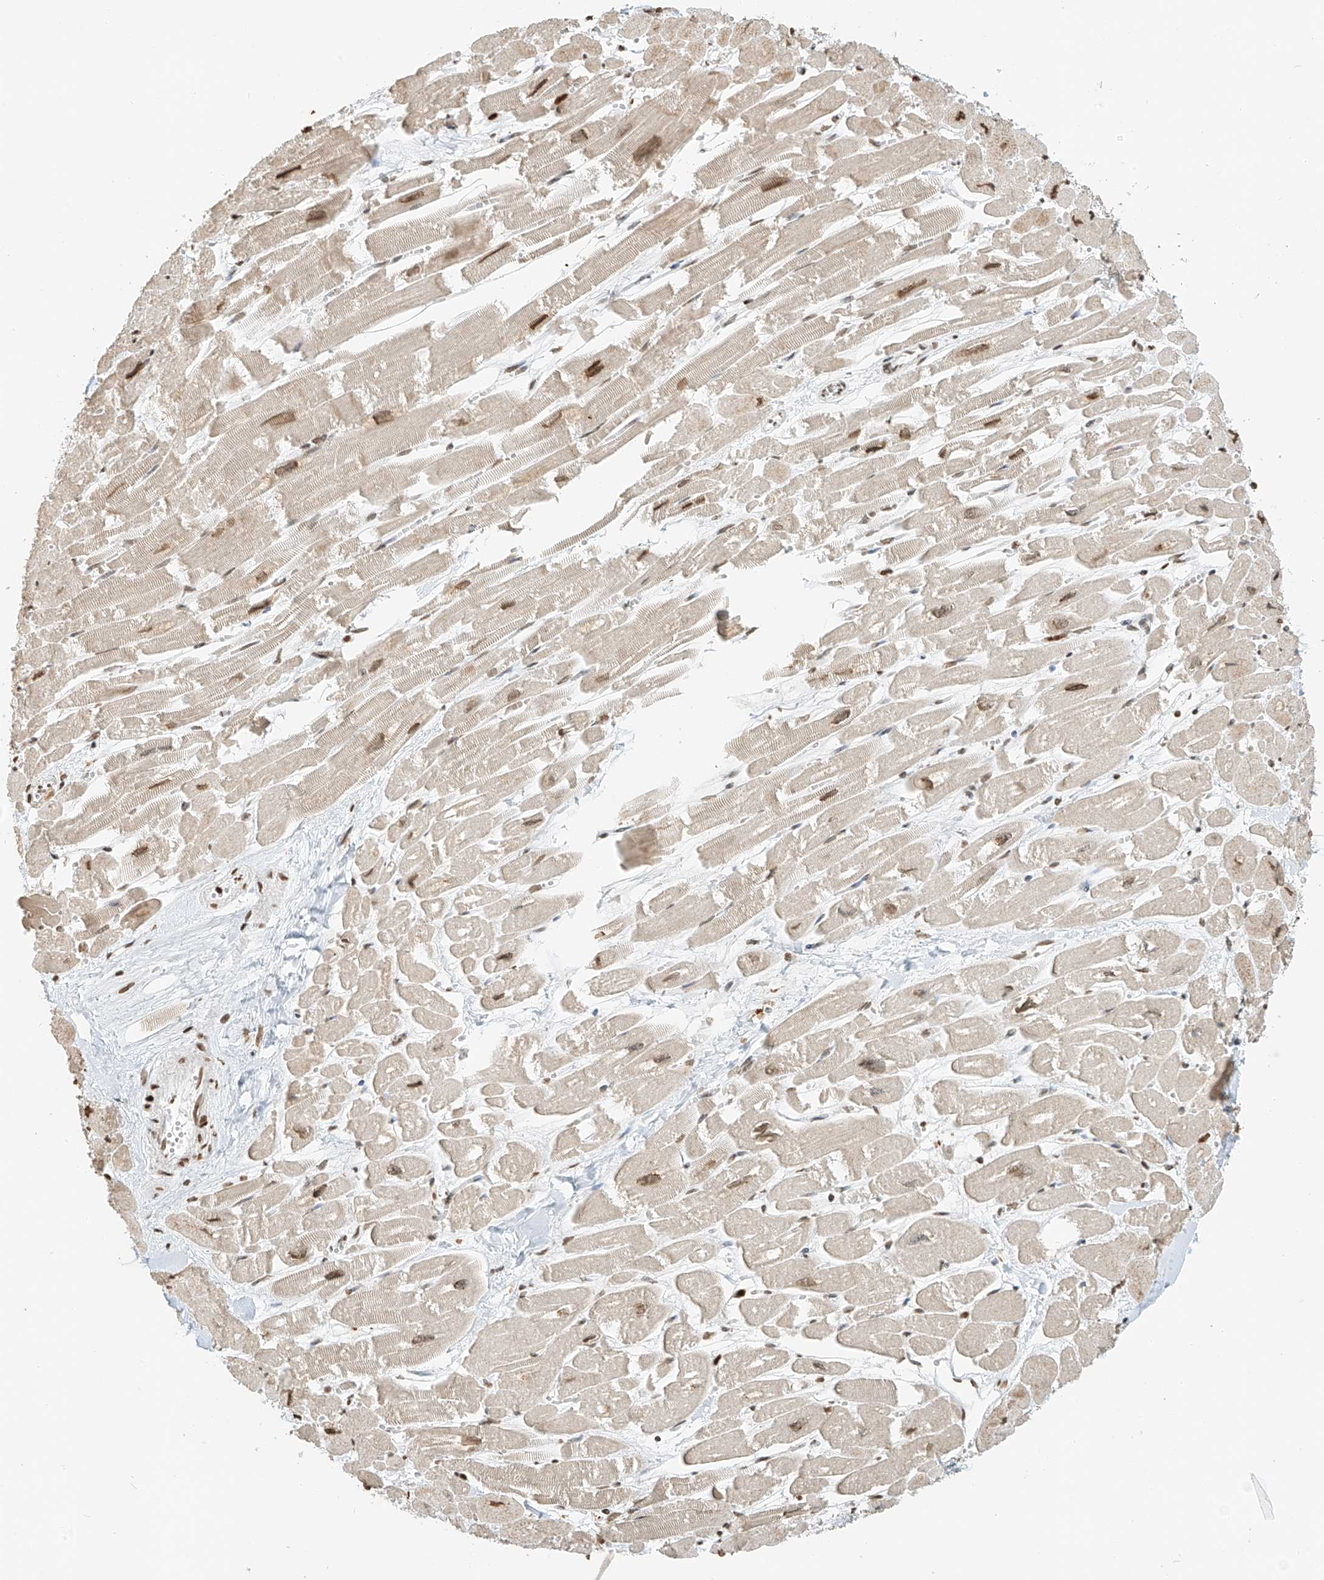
{"staining": {"intensity": "moderate", "quantity": ">75%", "location": "nuclear"}, "tissue": "heart muscle", "cell_type": "Cardiomyocytes", "image_type": "normal", "snomed": [{"axis": "morphology", "description": "Normal tissue, NOS"}, {"axis": "topography", "description": "Heart"}], "caption": "About >75% of cardiomyocytes in benign human heart muscle show moderate nuclear protein staining as visualized by brown immunohistochemical staining.", "gene": "C17orf58", "patient": {"sex": "male", "age": 54}}